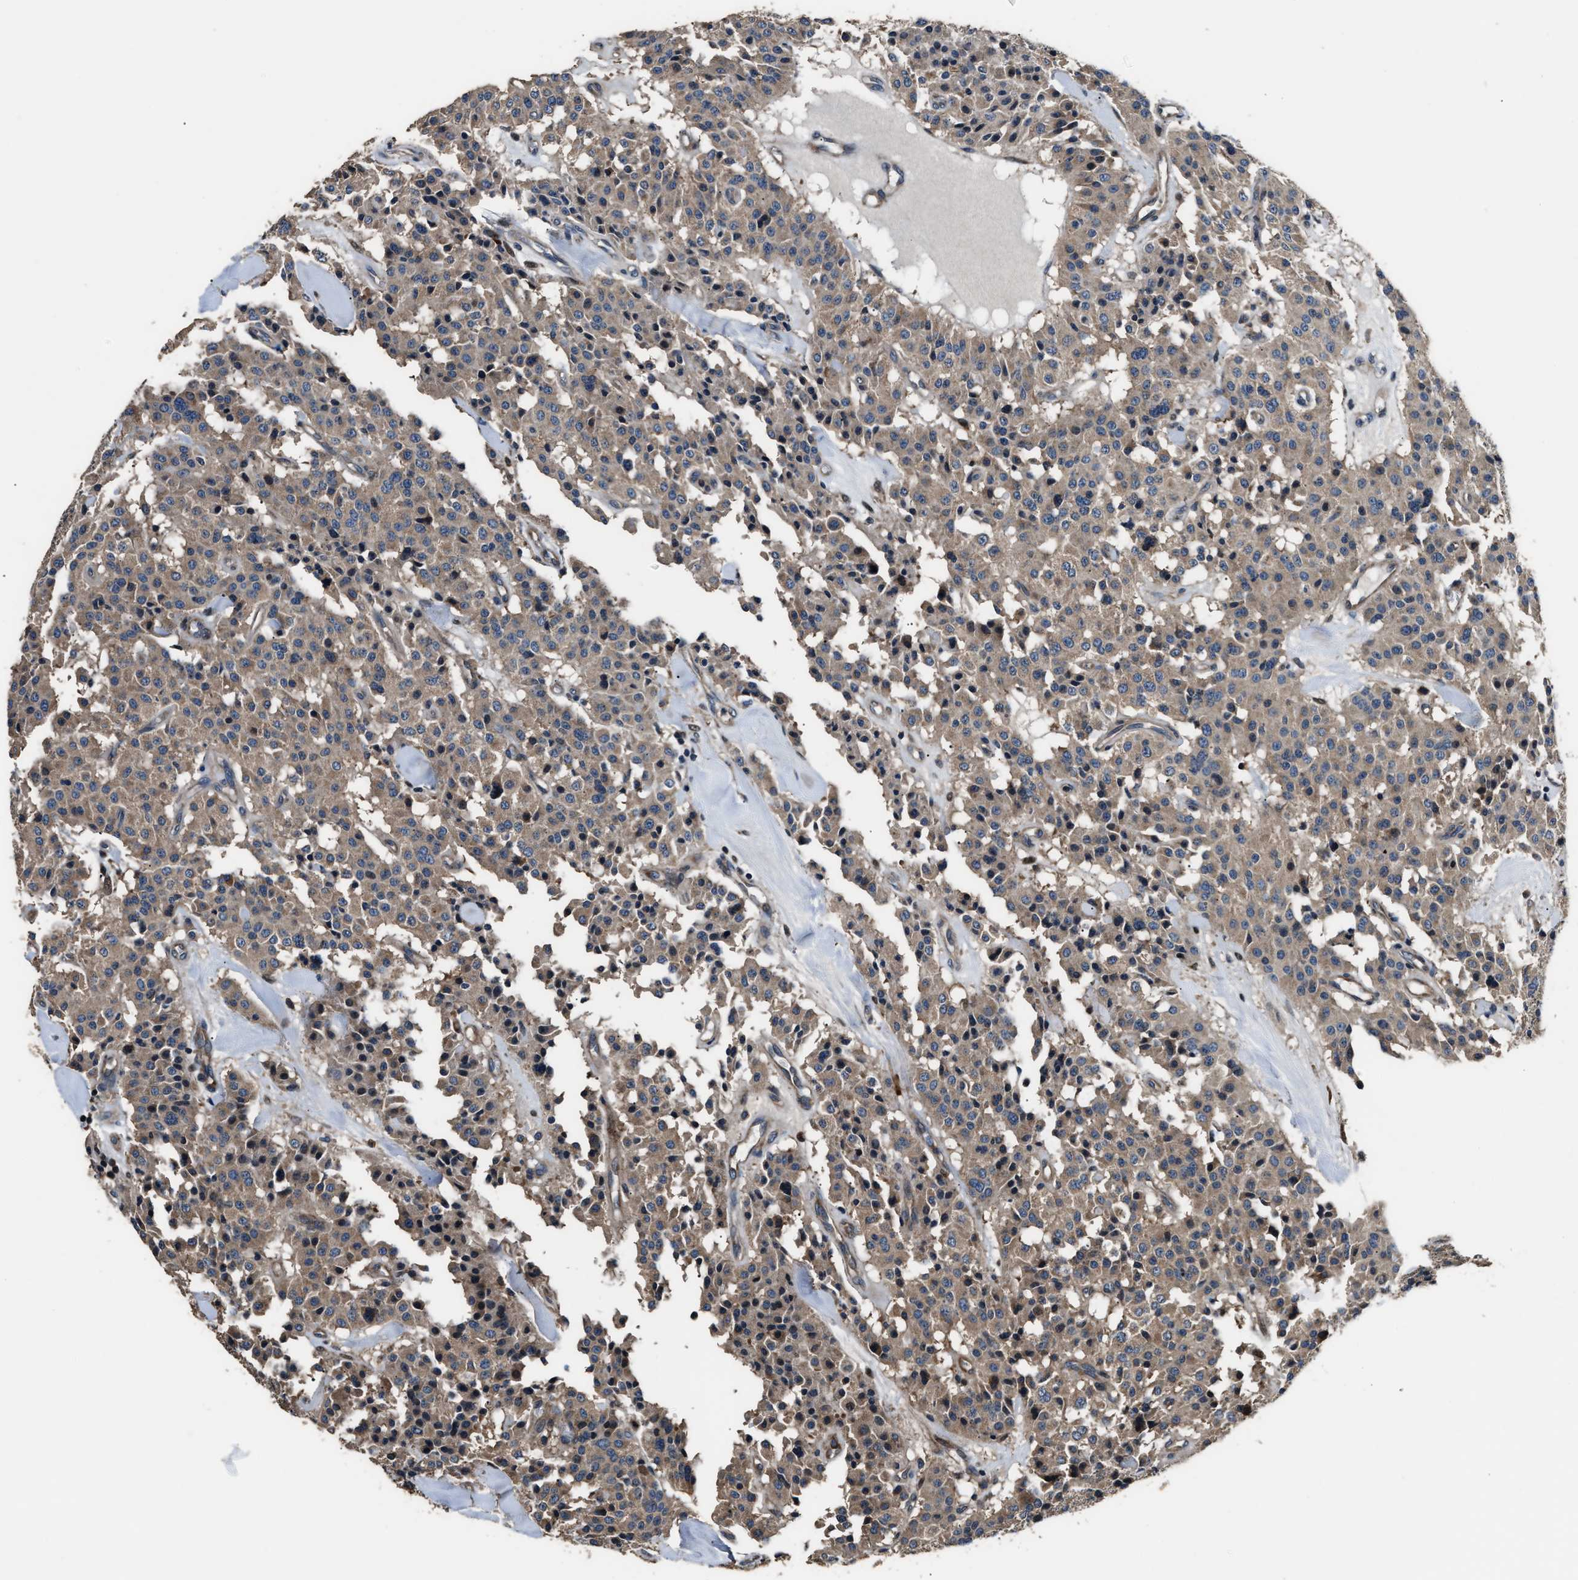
{"staining": {"intensity": "weak", "quantity": ">75%", "location": "cytoplasmic/membranous"}, "tissue": "carcinoid", "cell_type": "Tumor cells", "image_type": "cancer", "snomed": [{"axis": "morphology", "description": "Carcinoid, malignant, NOS"}, {"axis": "topography", "description": "Lung"}], "caption": "This photomicrograph shows carcinoid stained with IHC to label a protein in brown. The cytoplasmic/membranous of tumor cells show weak positivity for the protein. Nuclei are counter-stained blue.", "gene": "IMPDH2", "patient": {"sex": "male", "age": 30}}